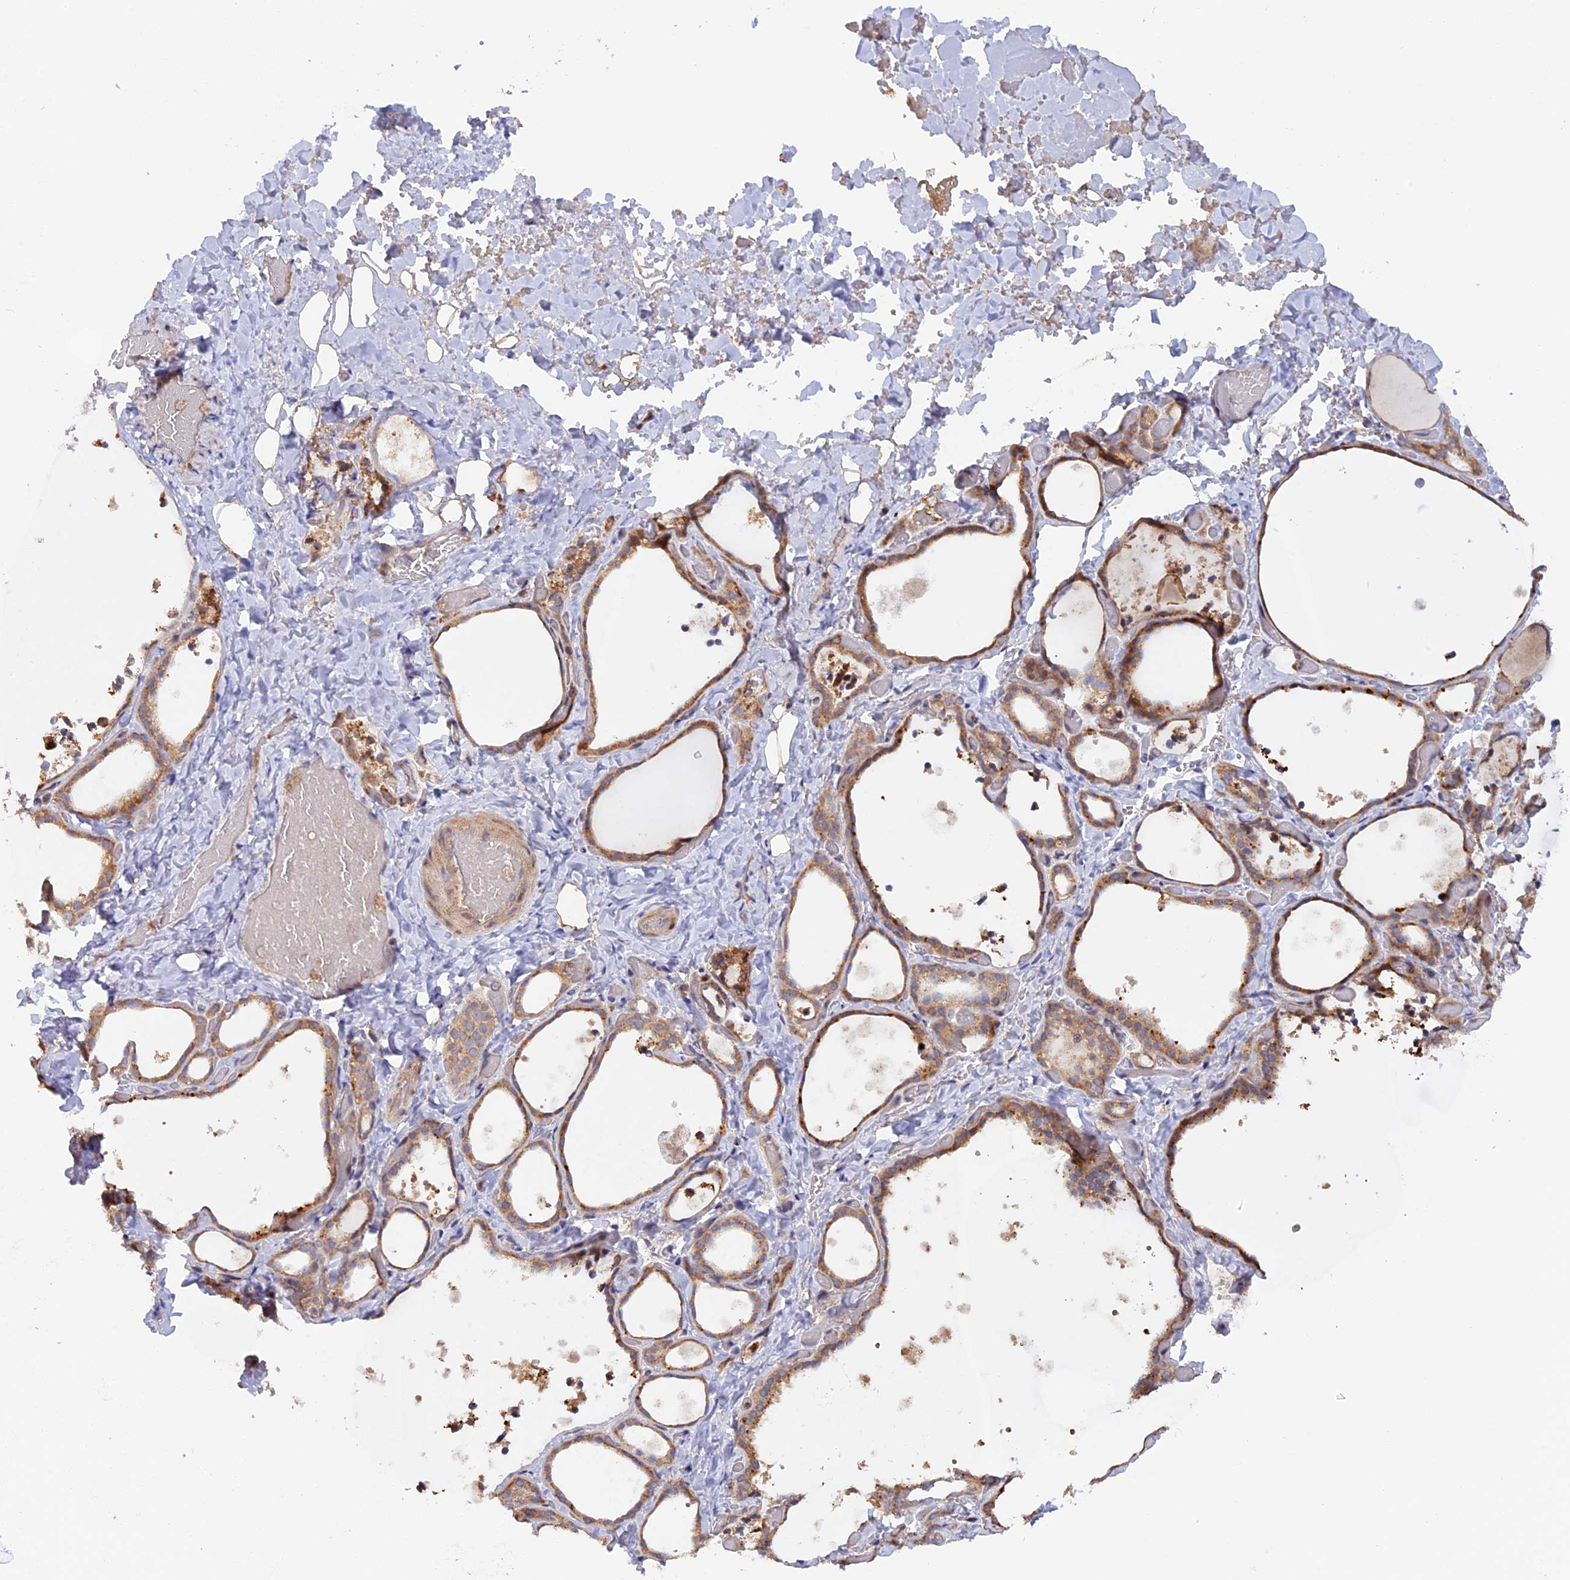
{"staining": {"intensity": "moderate", "quantity": ">75%", "location": "cytoplasmic/membranous"}, "tissue": "thyroid gland", "cell_type": "Glandular cells", "image_type": "normal", "snomed": [{"axis": "morphology", "description": "Normal tissue, NOS"}, {"axis": "topography", "description": "Thyroid gland"}], "caption": "Immunohistochemical staining of normal thyroid gland shows medium levels of moderate cytoplasmic/membranous positivity in approximately >75% of glandular cells.", "gene": "FERMT1", "patient": {"sex": "female", "age": 44}}